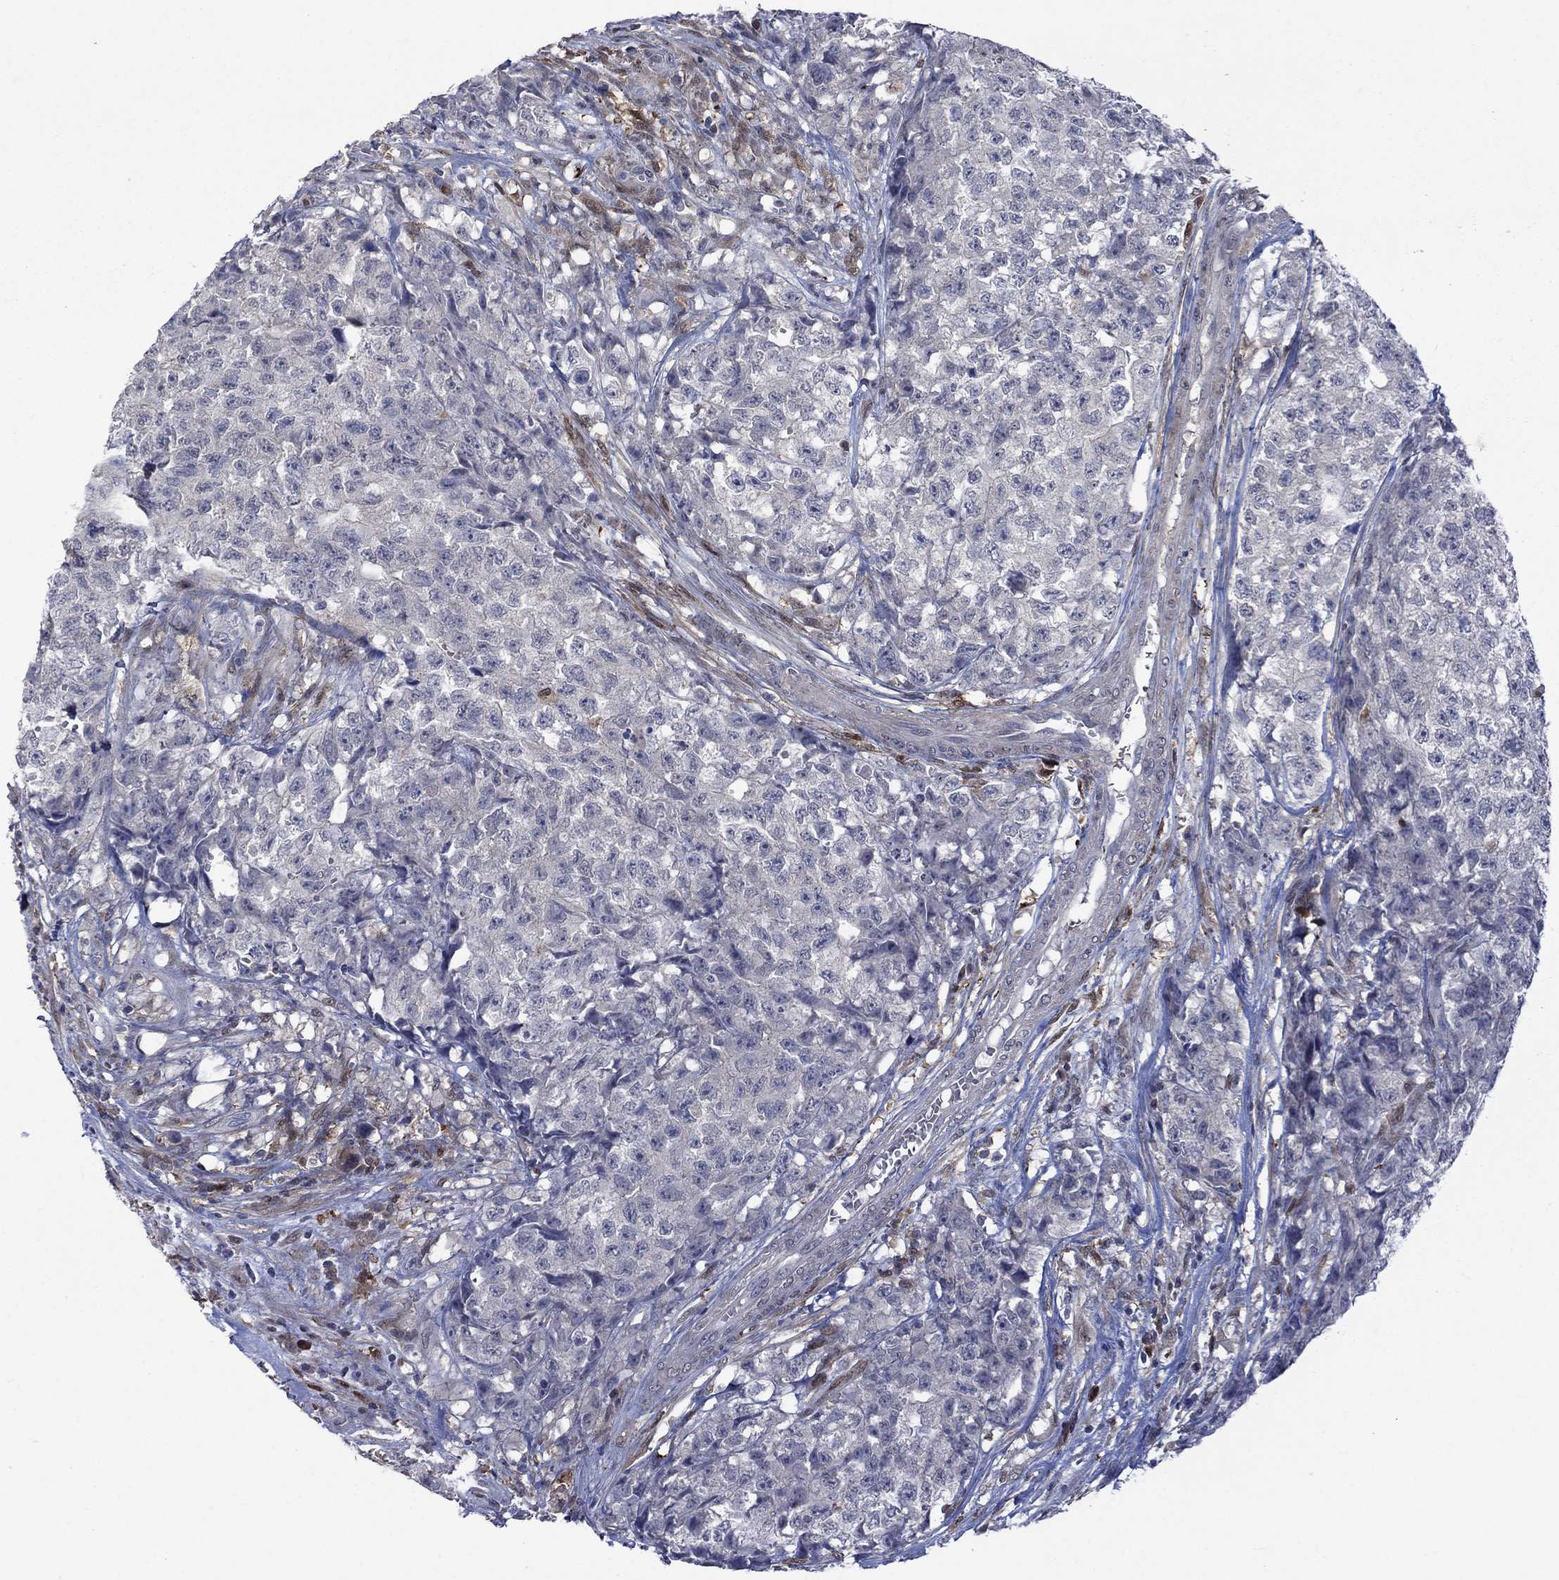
{"staining": {"intensity": "negative", "quantity": "none", "location": "none"}, "tissue": "testis cancer", "cell_type": "Tumor cells", "image_type": "cancer", "snomed": [{"axis": "morphology", "description": "Seminoma, NOS"}, {"axis": "morphology", "description": "Carcinoma, Embryonal, NOS"}, {"axis": "topography", "description": "Testis"}], "caption": "Testis embryonal carcinoma was stained to show a protein in brown. There is no significant staining in tumor cells. Nuclei are stained in blue.", "gene": "CBR1", "patient": {"sex": "male", "age": 22}}